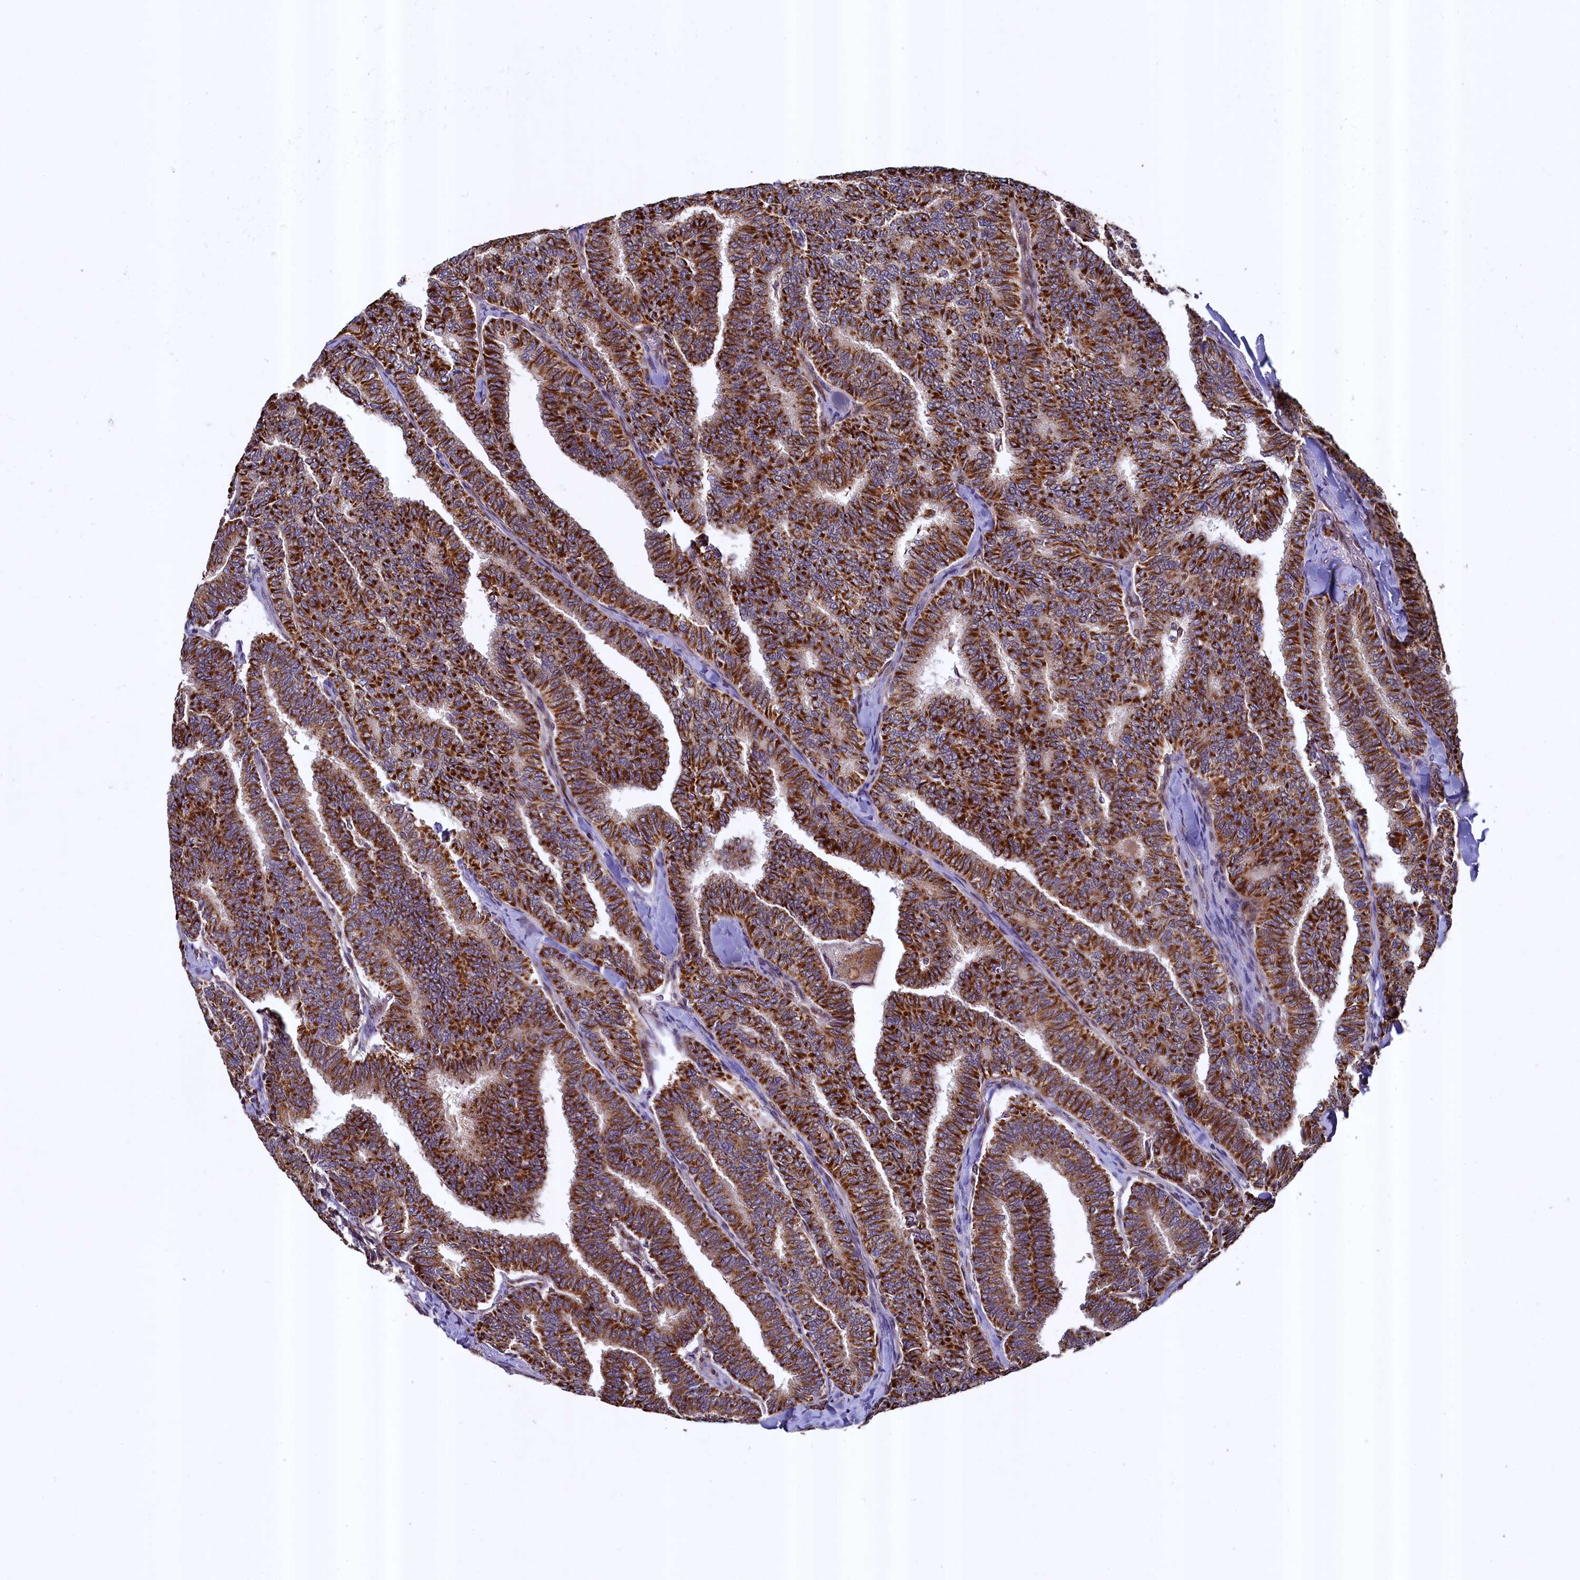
{"staining": {"intensity": "strong", "quantity": ">75%", "location": "cytoplasmic/membranous"}, "tissue": "thyroid cancer", "cell_type": "Tumor cells", "image_type": "cancer", "snomed": [{"axis": "morphology", "description": "Papillary adenocarcinoma, NOS"}, {"axis": "topography", "description": "Thyroid gland"}], "caption": "Thyroid papillary adenocarcinoma stained with a brown dye displays strong cytoplasmic/membranous positive expression in about >75% of tumor cells.", "gene": "ZNF577", "patient": {"sex": "female", "age": 35}}